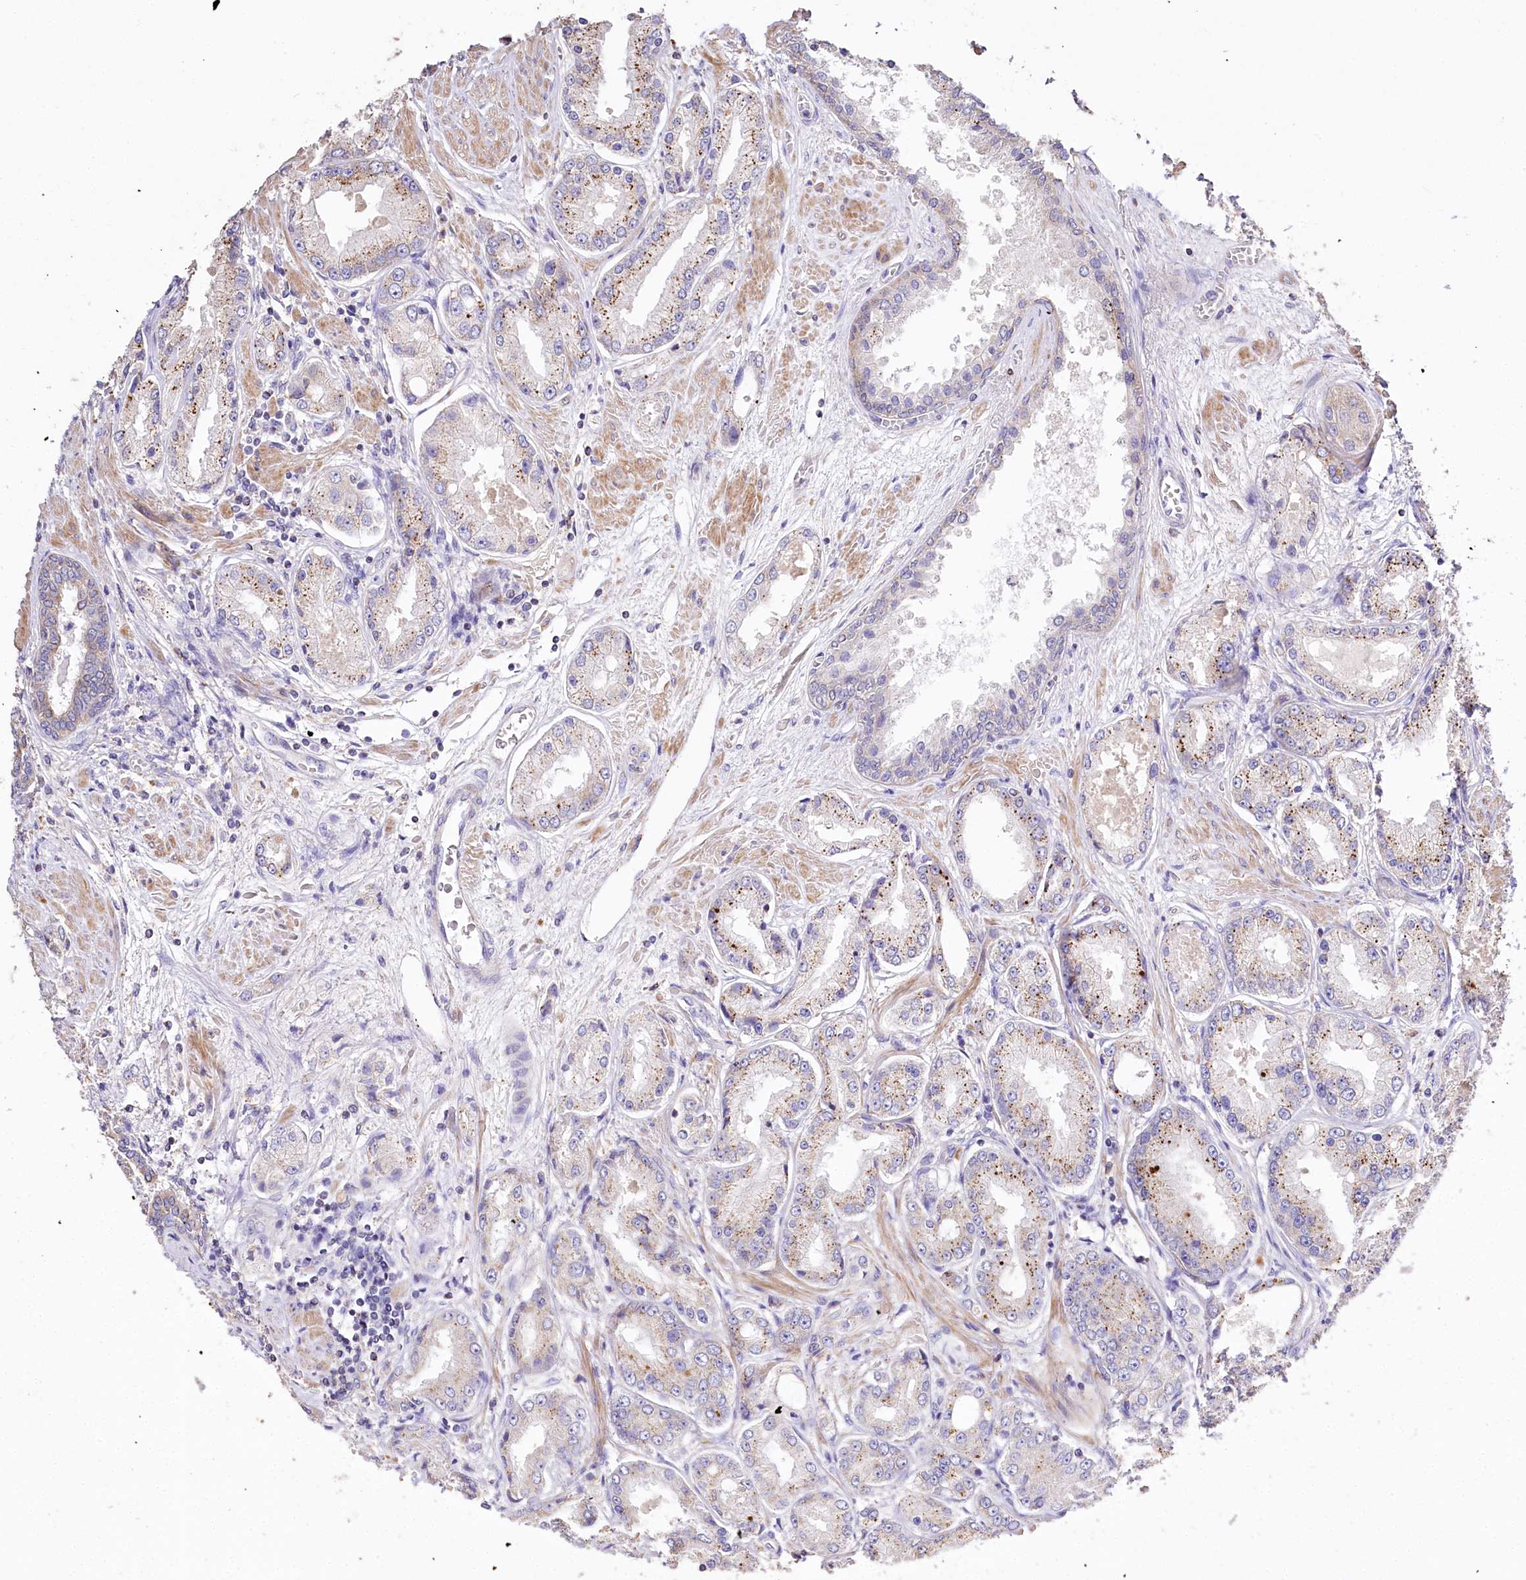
{"staining": {"intensity": "weak", "quantity": "25%-75%", "location": "cytoplasmic/membranous"}, "tissue": "prostate cancer", "cell_type": "Tumor cells", "image_type": "cancer", "snomed": [{"axis": "morphology", "description": "Adenocarcinoma, High grade"}, {"axis": "topography", "description": "Prostate"}], "caption": "Prostate cancer stained with a brown dye demonstrates weak cytoplasmic/membranous positive positivity in about 25%-75% of tumor cells.", "gene": "PTER", "patient": {"sex": "male", "age": 59}}